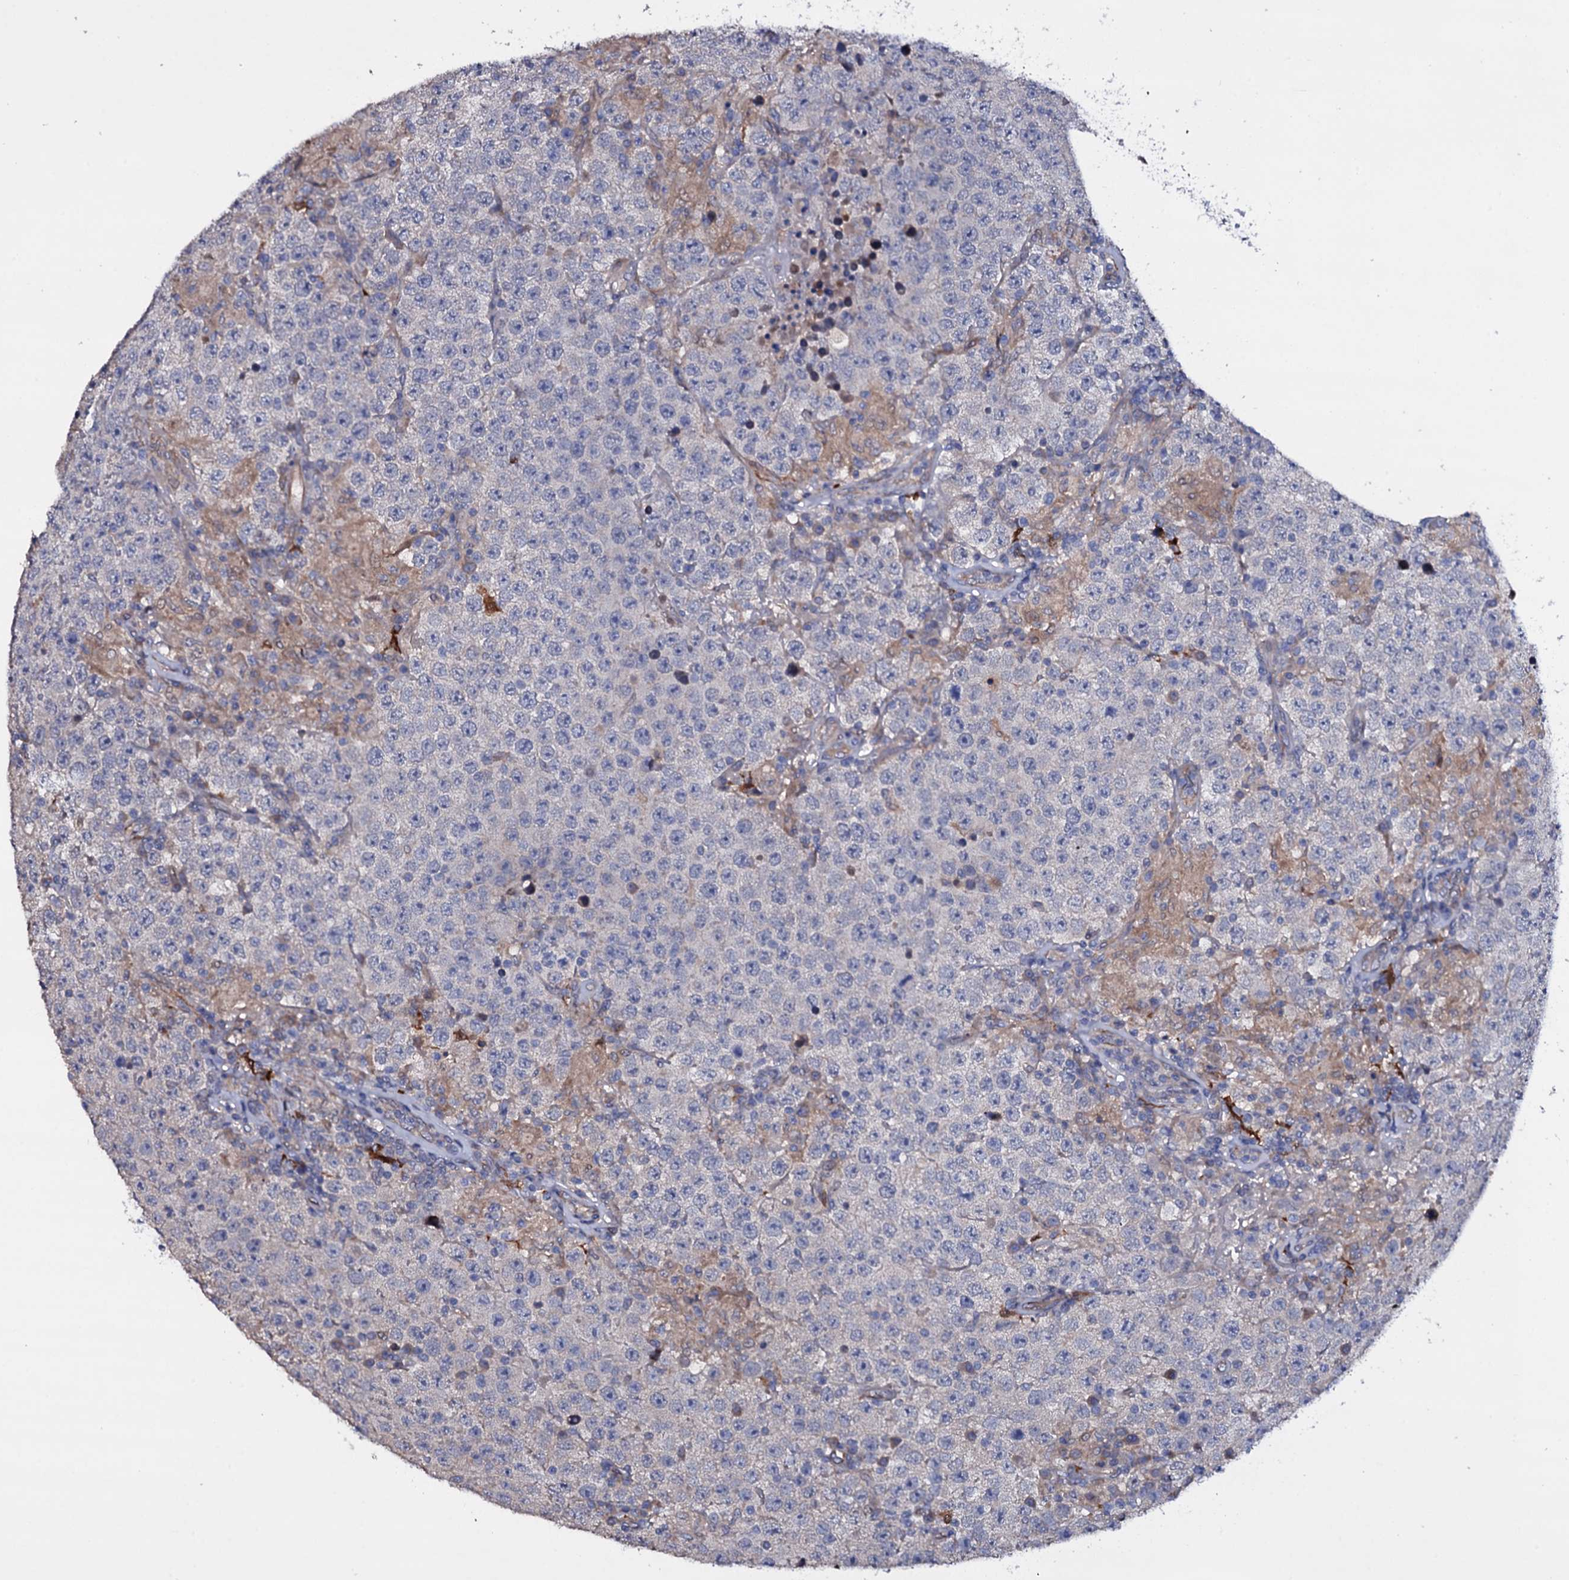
{"staining": {"intensity": "negative", "quantity": "none", "location": "none"}, "tissue": "testis cancer", "cell_type": "Tumor cells", "image_type": "cancer", "snomed": [{"axis": "morphology", "description": "Normal tissue, NOS"}, {"axis": "morphology", "description": "Urothelial carcinoma, High grade"}, {"axis": "morphology", "description": "Seminoma, NOS"}, {"axis": "morphology", "description": "Carcinoma, Embryonal, NOS"}, {"axis": "topography", "description": "Urinary bladder"}, {"axis": "topography", "description": "Testis"}], "caption": "Protein analysis of urothelial carcinoma (high-grade) (testis) reveals no significant expression in tumor cells.", "gene": "BCL2L14", "patient": {"sex": "male", "age": 41}}